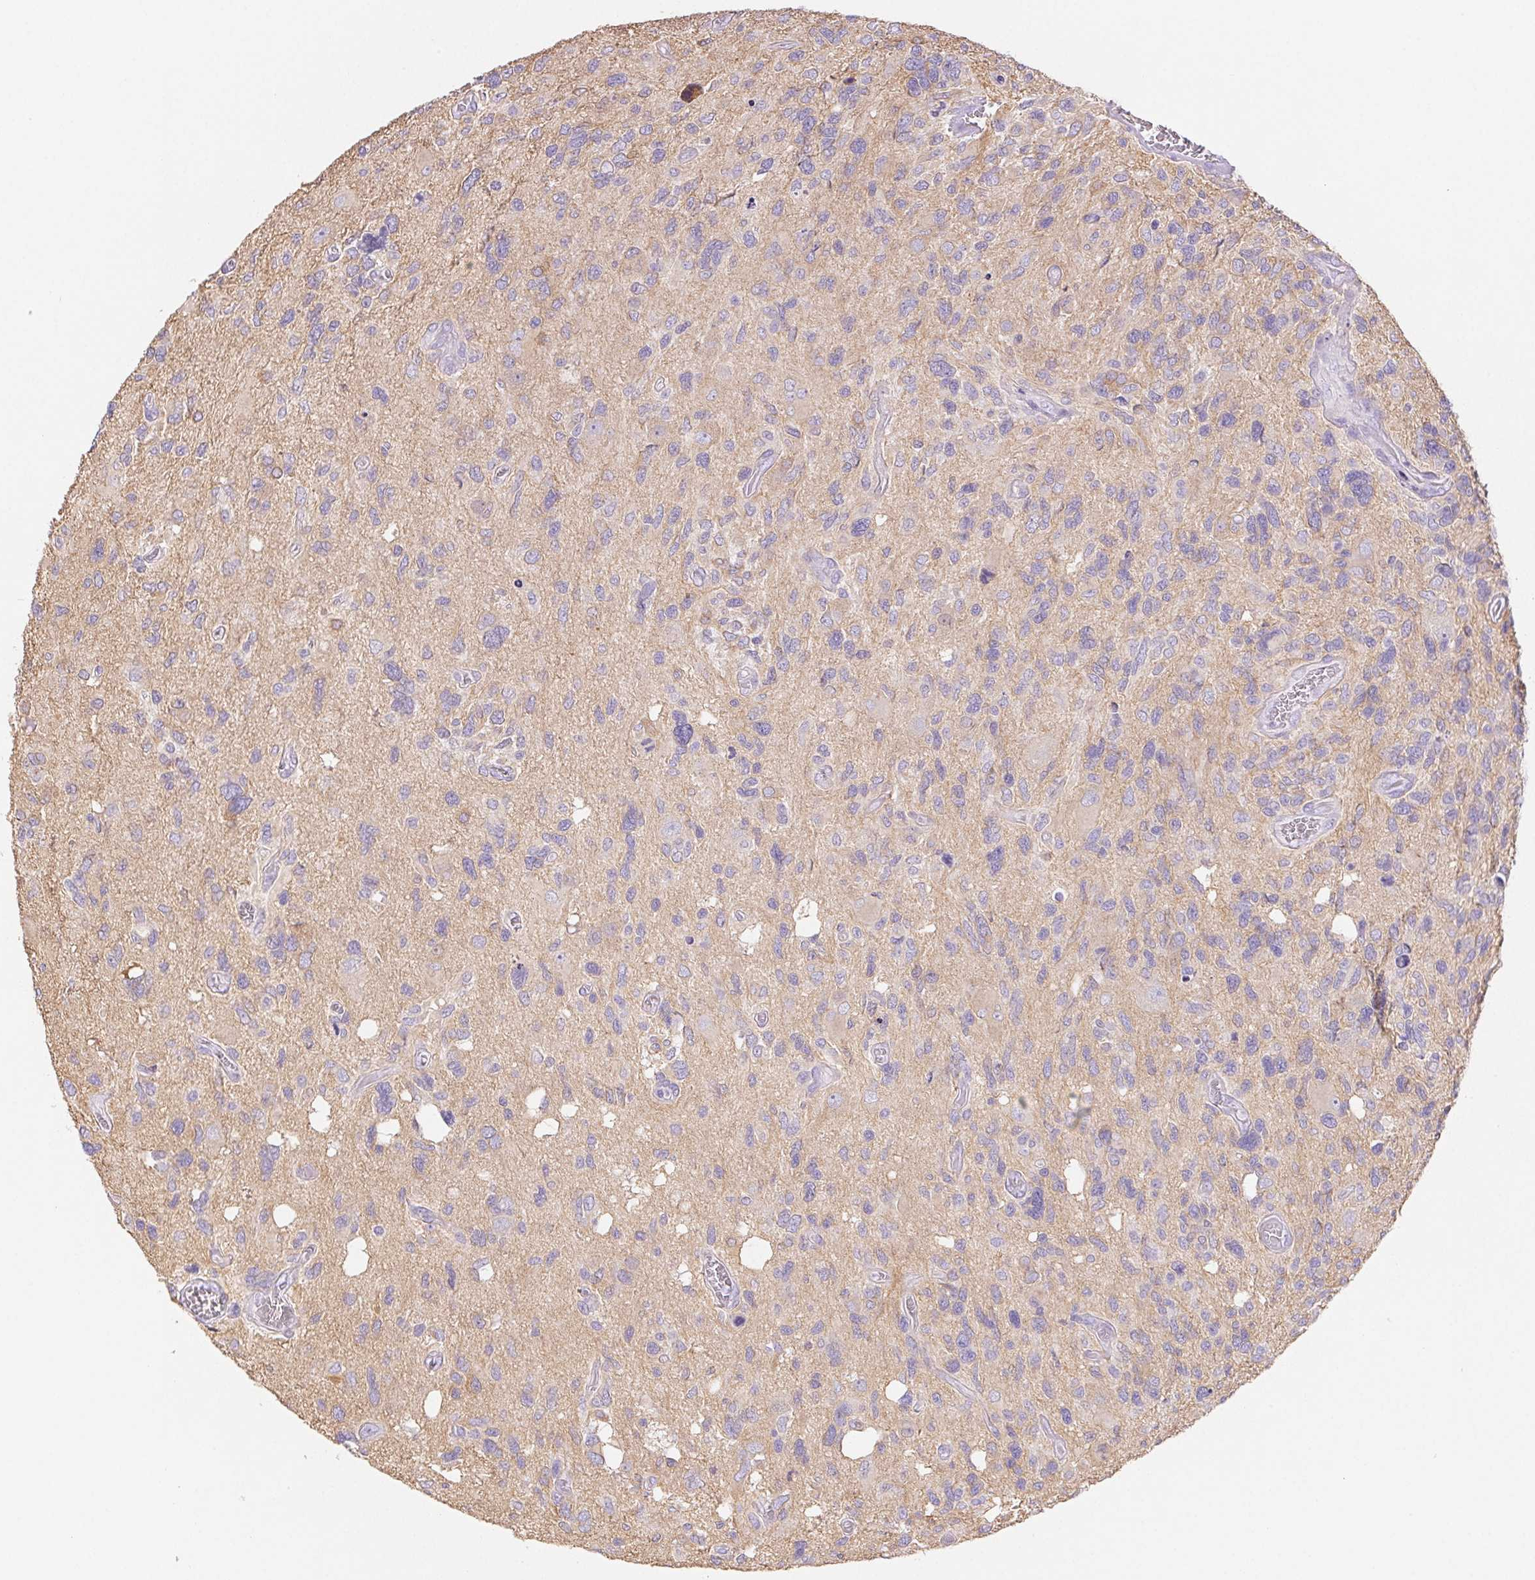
{"staining": {"intensity": "weak", "quantity": "25%-75%", "location": "cytoplasmic/membranous"}, "tissue": "glioma", "cell_type": "Tumor cells", "image_type": "cancer", "snomed": [{"axis": "morphology", "description": "Glioma, malignant, High grade"}, {"axis": "topography", "description": "Brain"}], "caption": "IHC photomicrograph of glioma stained for a protein (brown), which shows low levels of weak cytoplasmic/membranous expression in approximately 25%-75% of tumor cells.", "gene": "PNLIP", "patient": {"sex": "male", "age": 49}}